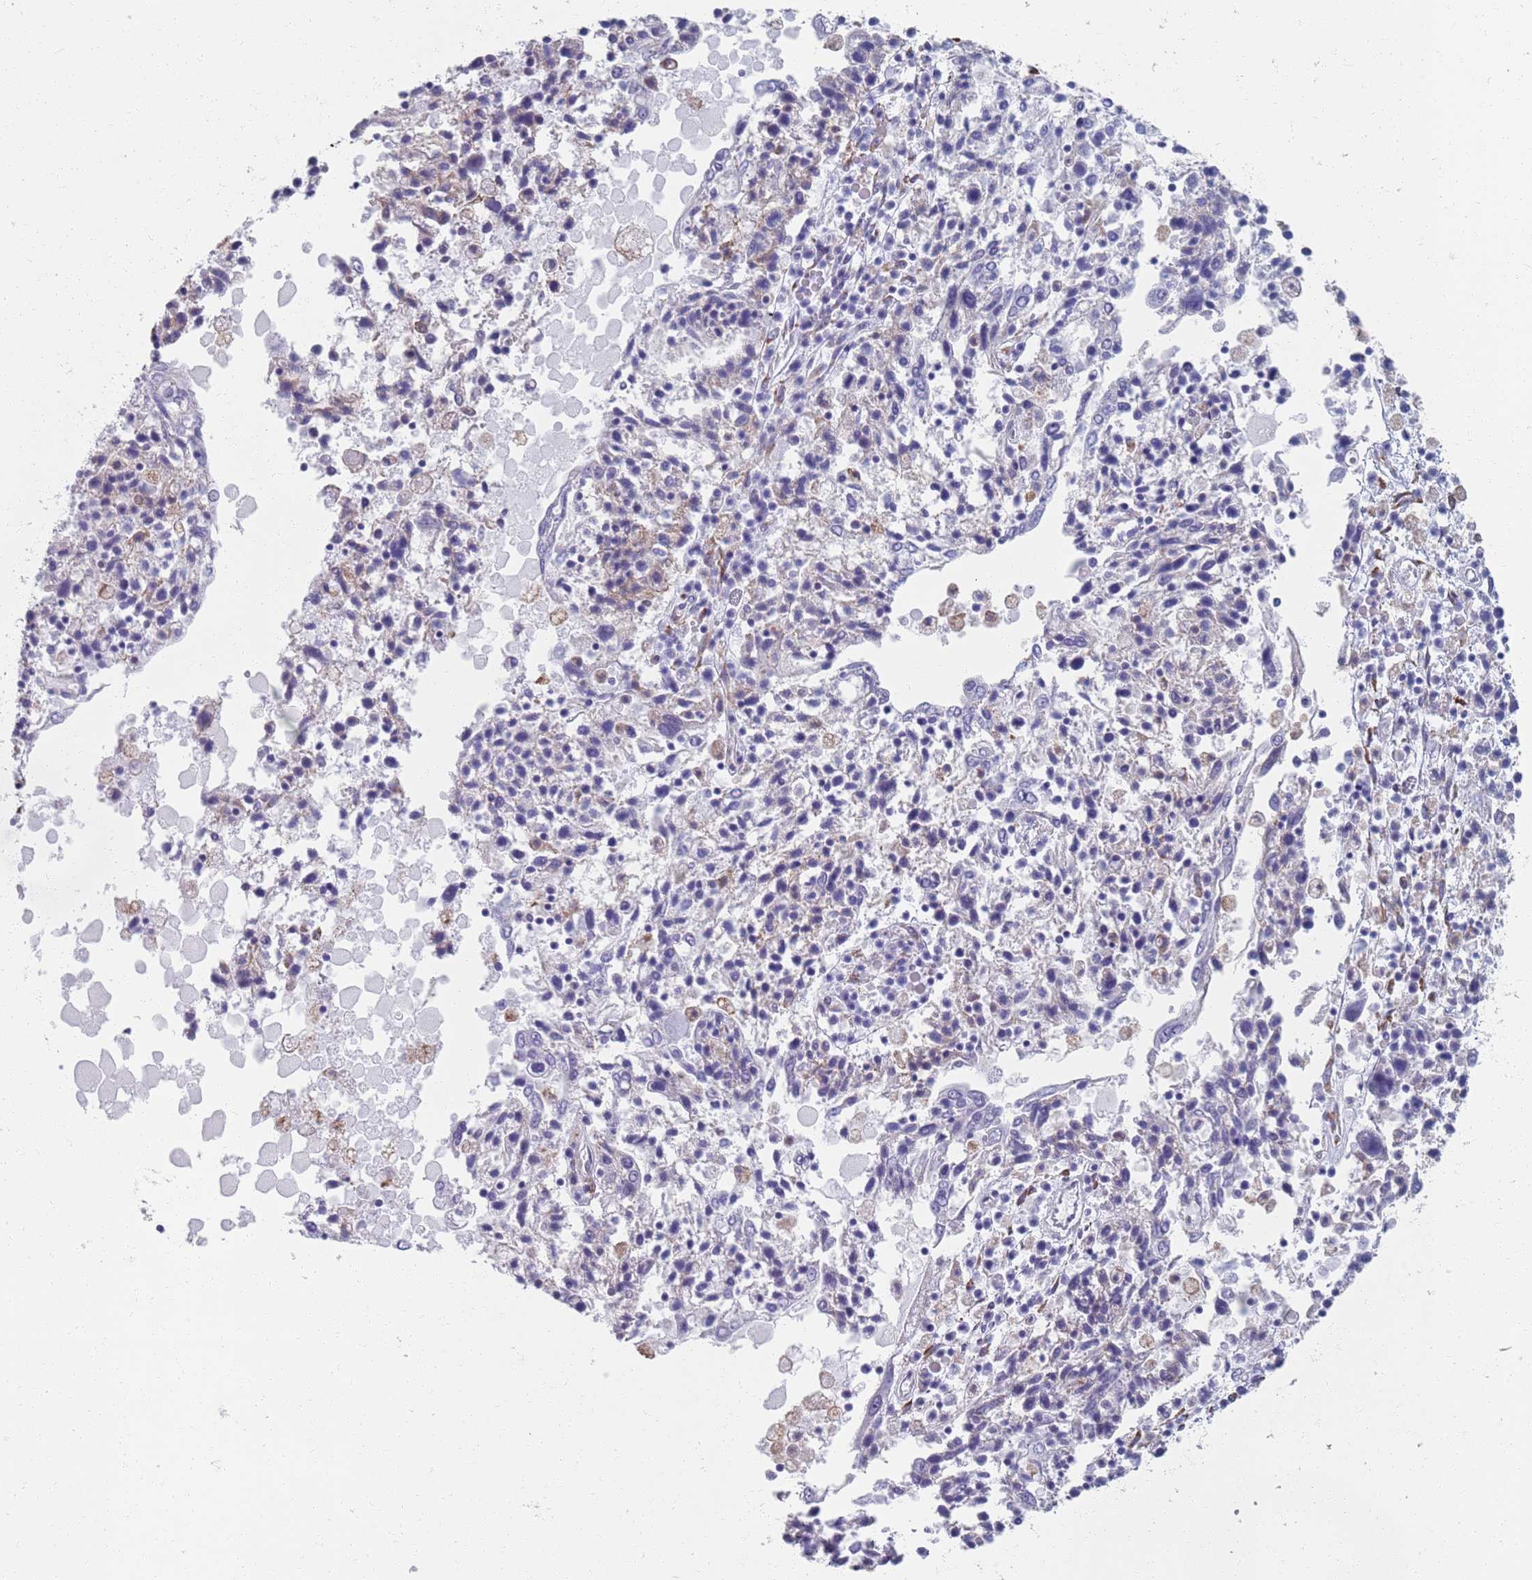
{"staining": {"intensity": "negative", "quantity": "none", "location": "none"}, "tissue": "ovarian cancer", "cell_type": "Tumor cells", "image_type": "cancer", "snomed": [{"axis": "morphology", "description": "Carcinoma, endometroid"}, {"axis": "topography", "description": "Ovary"}], "caption": "This image is of endometroid carcinoma (ovarian) stained with immunohistochemistry (IHC) to label a protein in brown with the nuclei are counter-stained blue. There is no expression in tumor cells.", "gene": "PLOD1", "patient": {"sex": "female", "age": 62}}